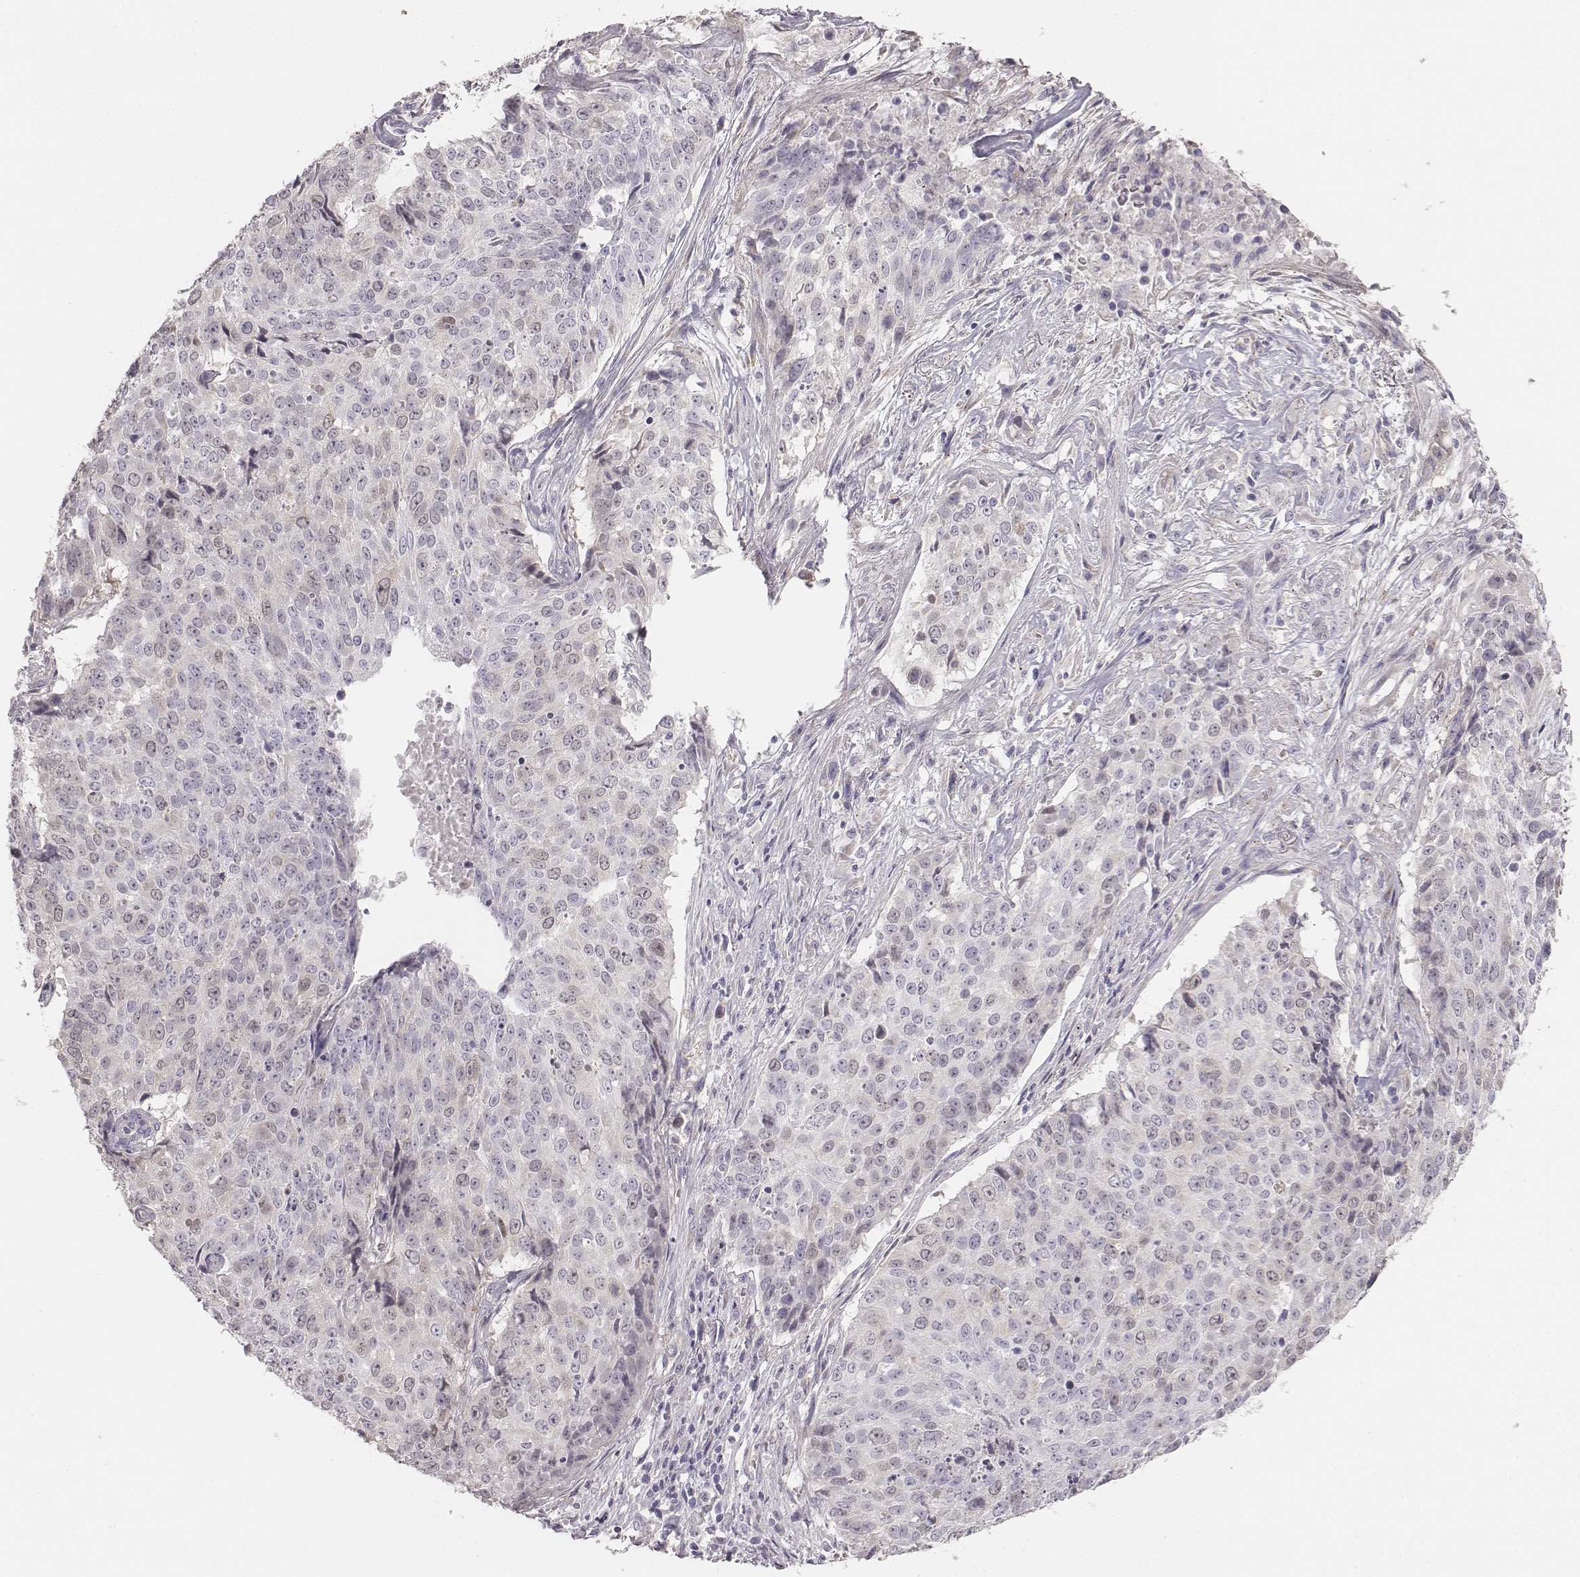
{"staining": {"intensity": "negative", "quantity": "none", "location": "none"}, "tissue": "lung cancer", "cell_type": "Tumor cells", "image_type": "cancer", "snomed": [{"axis": "morphology", "description": "Normal tissue, NOS"}, {"axis": "morphology", "description": "Squamous cell carcinoma, NOS"}, {"axis": "topography", "description": "Bronchus"}, {"axis": "topography", "description": "Lung"}], "caption": "Immunohistochemistry (IHC) micrograph of lung squamous cell carcinoma stained for a protein (brown), which displays no staining in tumor cells. (Immunohistochemistry, brightfield microscopy, high magnification).", "gene": "PBK", "patient": {"sex": "male", "age": 64}}